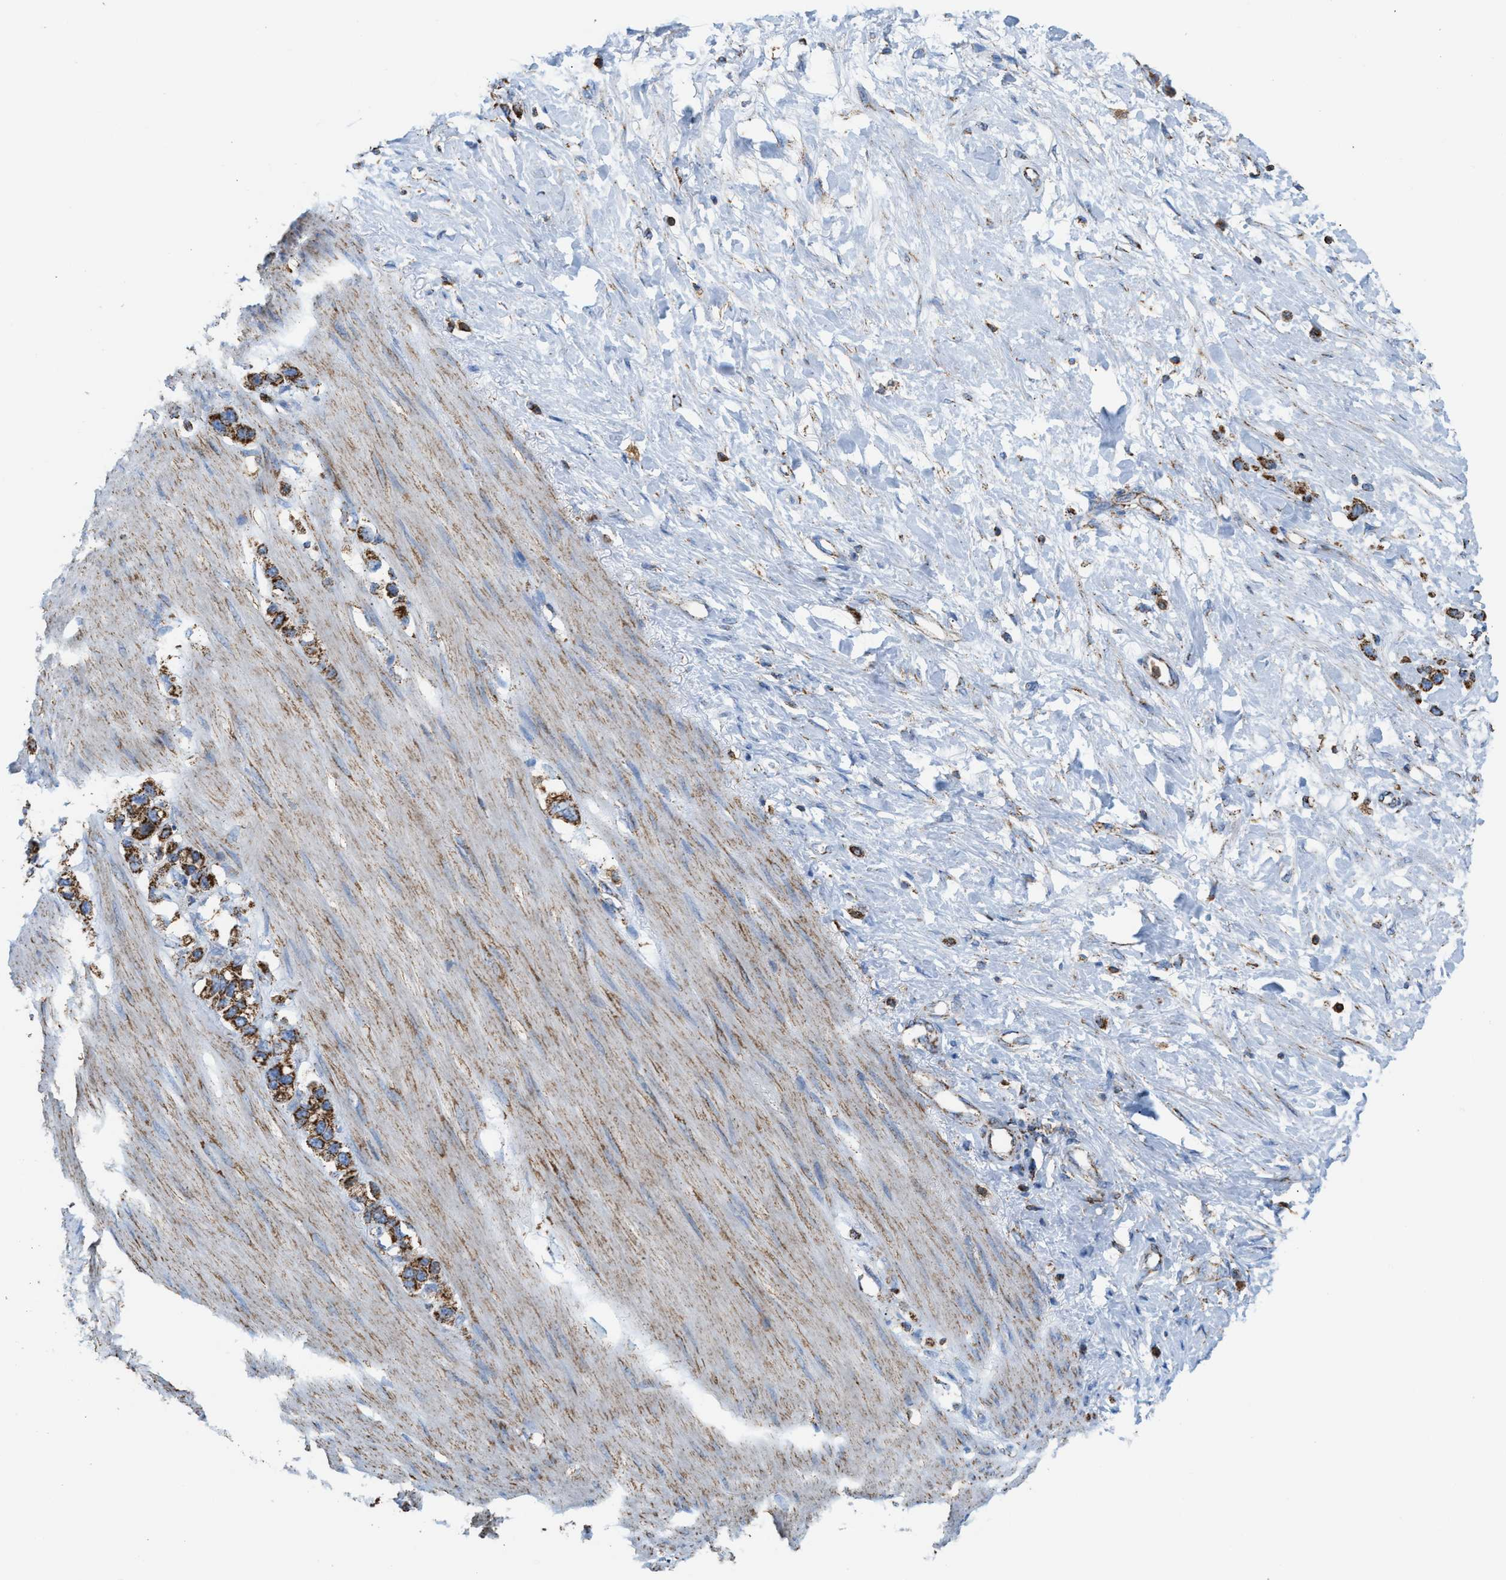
{"staining": {"intensity": "strong", "quantity": ">75%", "location": "cytoplasmic/membranous"}, "tissue": "stomach cancer", "cell_type": "Tumor cells", "image_type": "cancer", "snomed": [{"axis": "morphology", "description": "Adenocarcinoma, NOS"}, {"axis": "topography", "description": "Stomach"}], "caption": "Human adenocarcinoma (stomach) stained with a protein marker shows strong staining in tumor cells.", "gene": "ECHS1", "patient": {"sex": "female", "age": 65}}